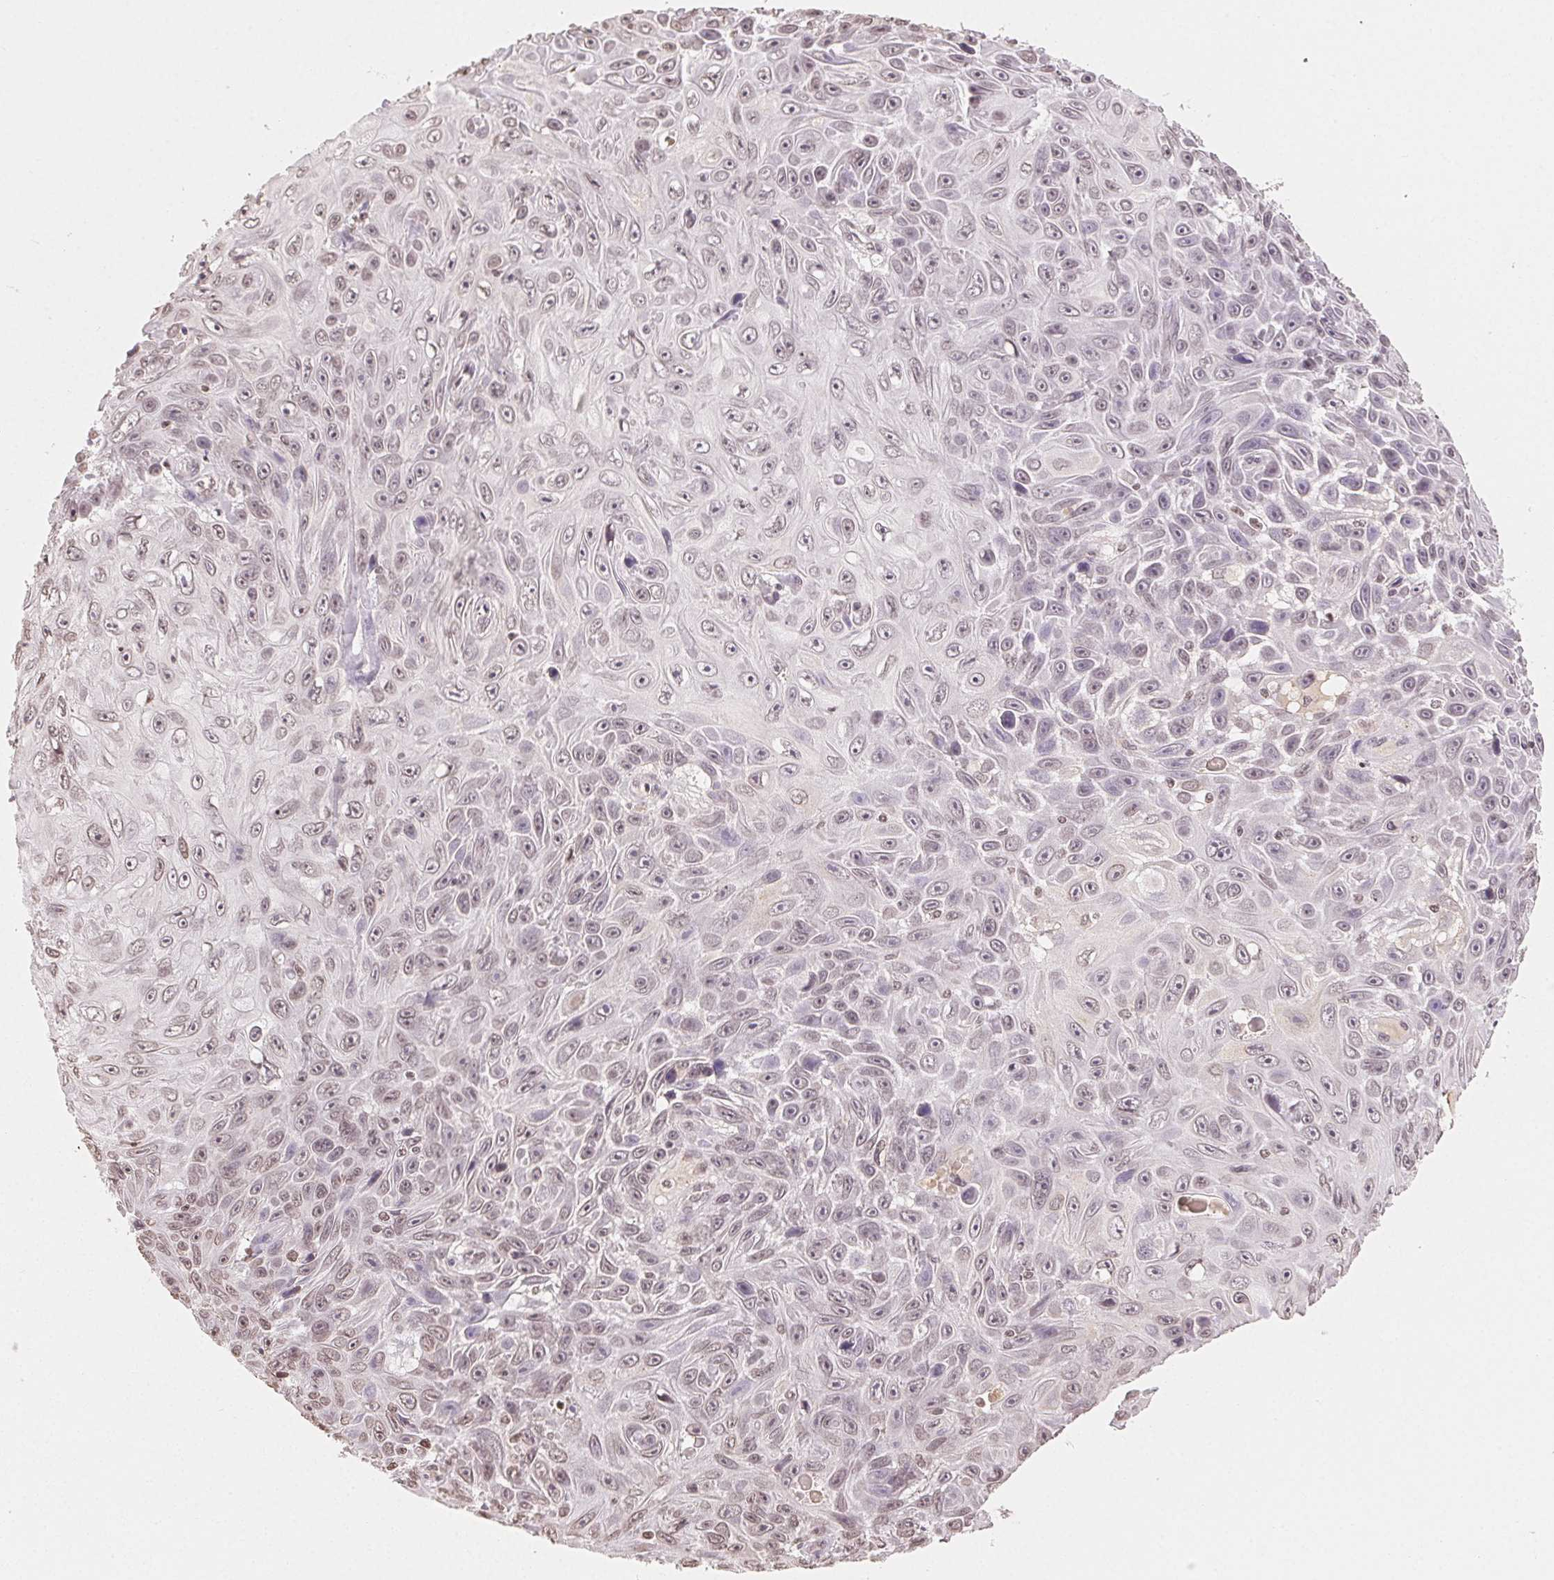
{"staining": {"intensity": "weak", "quantity": "25%-75%", "location": "nuclear"}, "tissue": "skin cancer", "cell_type": "Tumor cells", "image_type": "cancer", "snomed": [{"axis": "morphology", "description": "Squamous cell carcinoma, NOS"}, {"axis": "topography", "description": "Skin"}], "caption": "A low amount of weak nuclear expression is present in approximately 25%-75% of tumor cells in skin cancer (squamous cell carcinoma) tissue.", "gene": "TBP", "patient": {"sex": "male", "age": 82}}